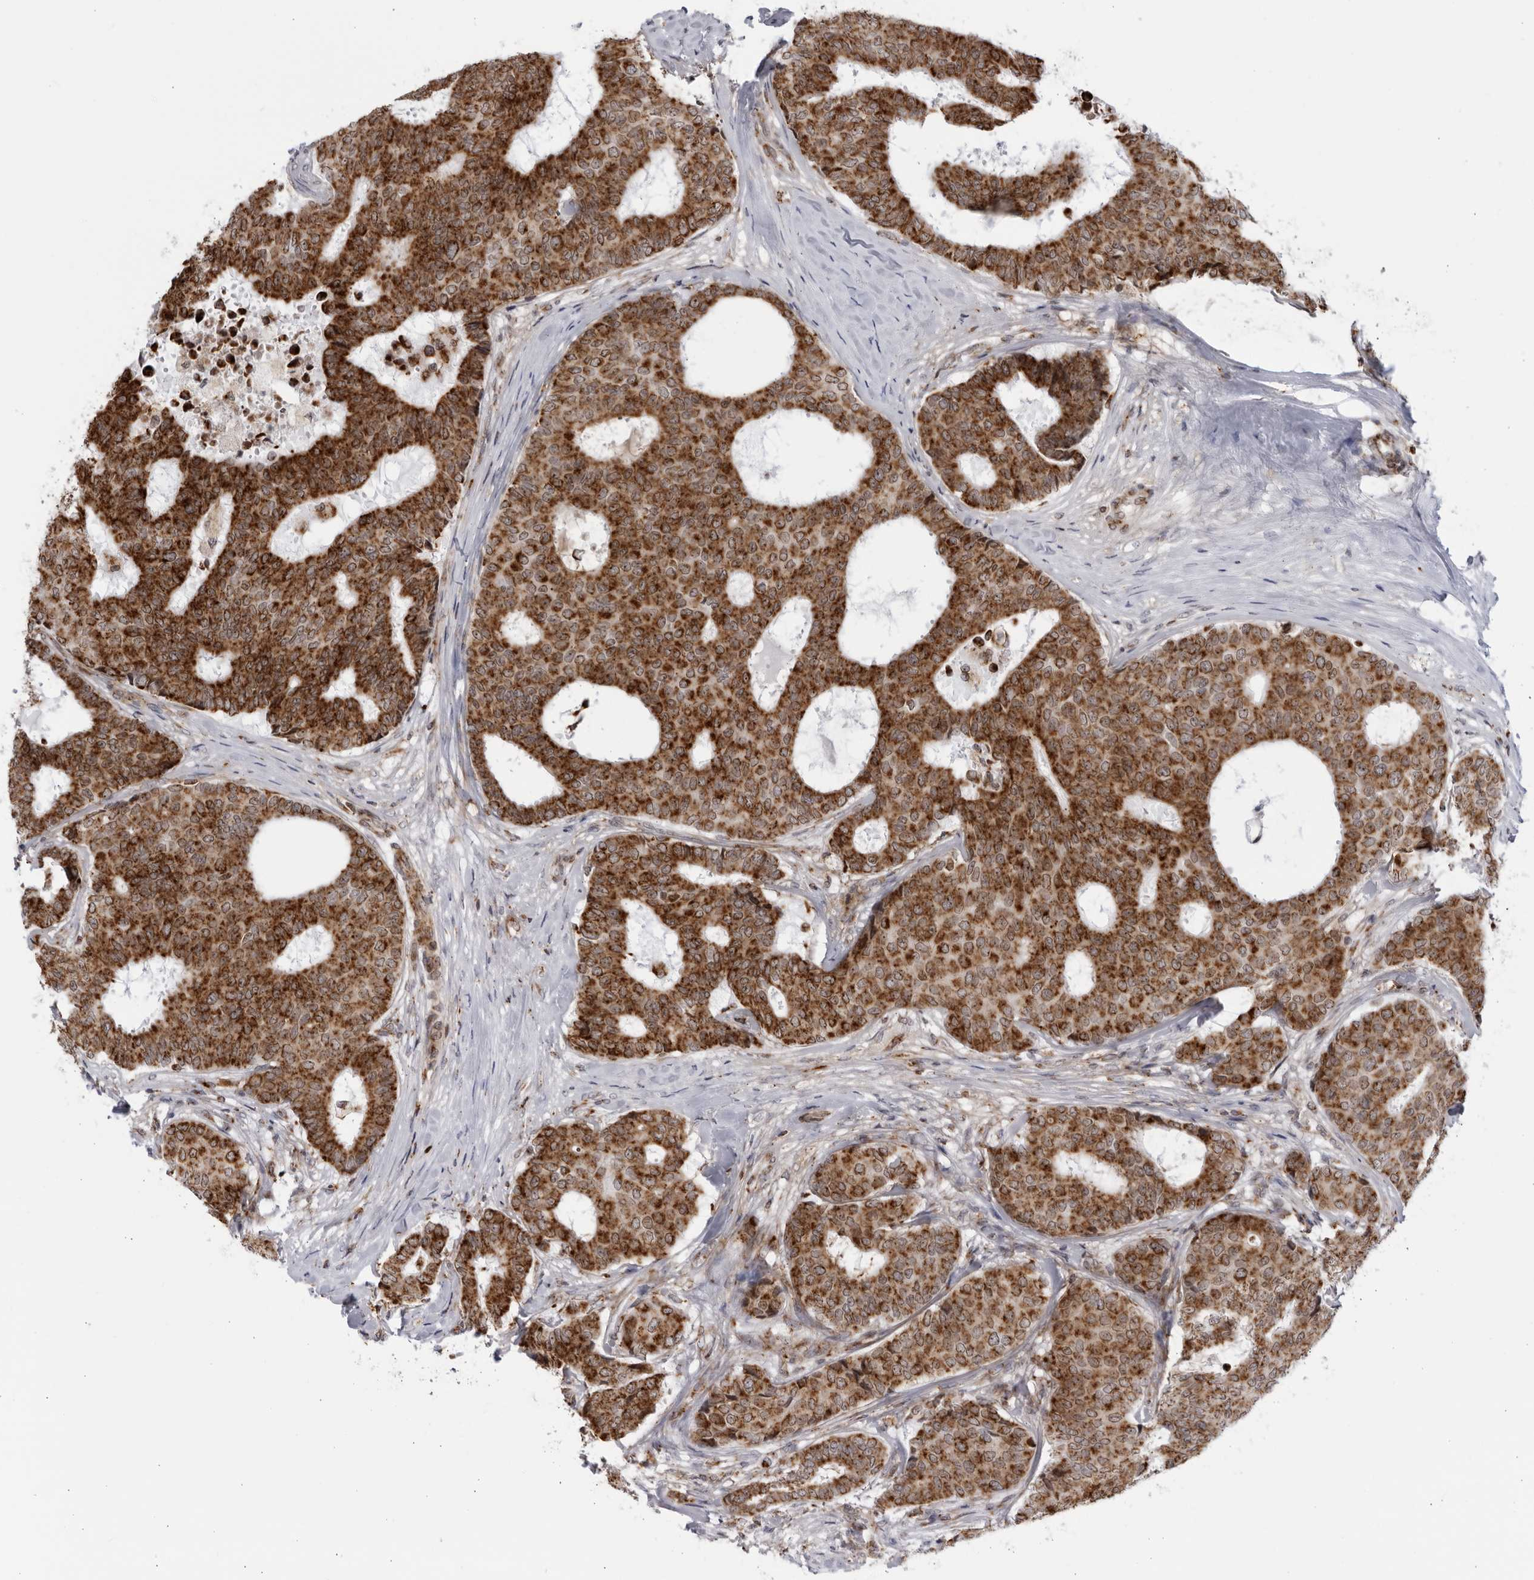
{"staining": {"intensity": "strong", "quantity": ">75%", "location": "cytoplasmic/membranous"}, "tissue": "breast cancer", "cell_type": "Tumor cells", "image_type": "cancer", "snomed": [{"axis": "morphology", "description": "Duct carcinoma"}, {"axis": "topography", "description": "Breast"}], "caption": "Approximately >75% of tumor cells in breast invasive ductal carcinoma exhibit strong cytoplasmic/membranous protein expression as visualized by brown immunohistochemical staining.", "gene": "RBM34", "patient": {"sex": "female", "age": 75}}